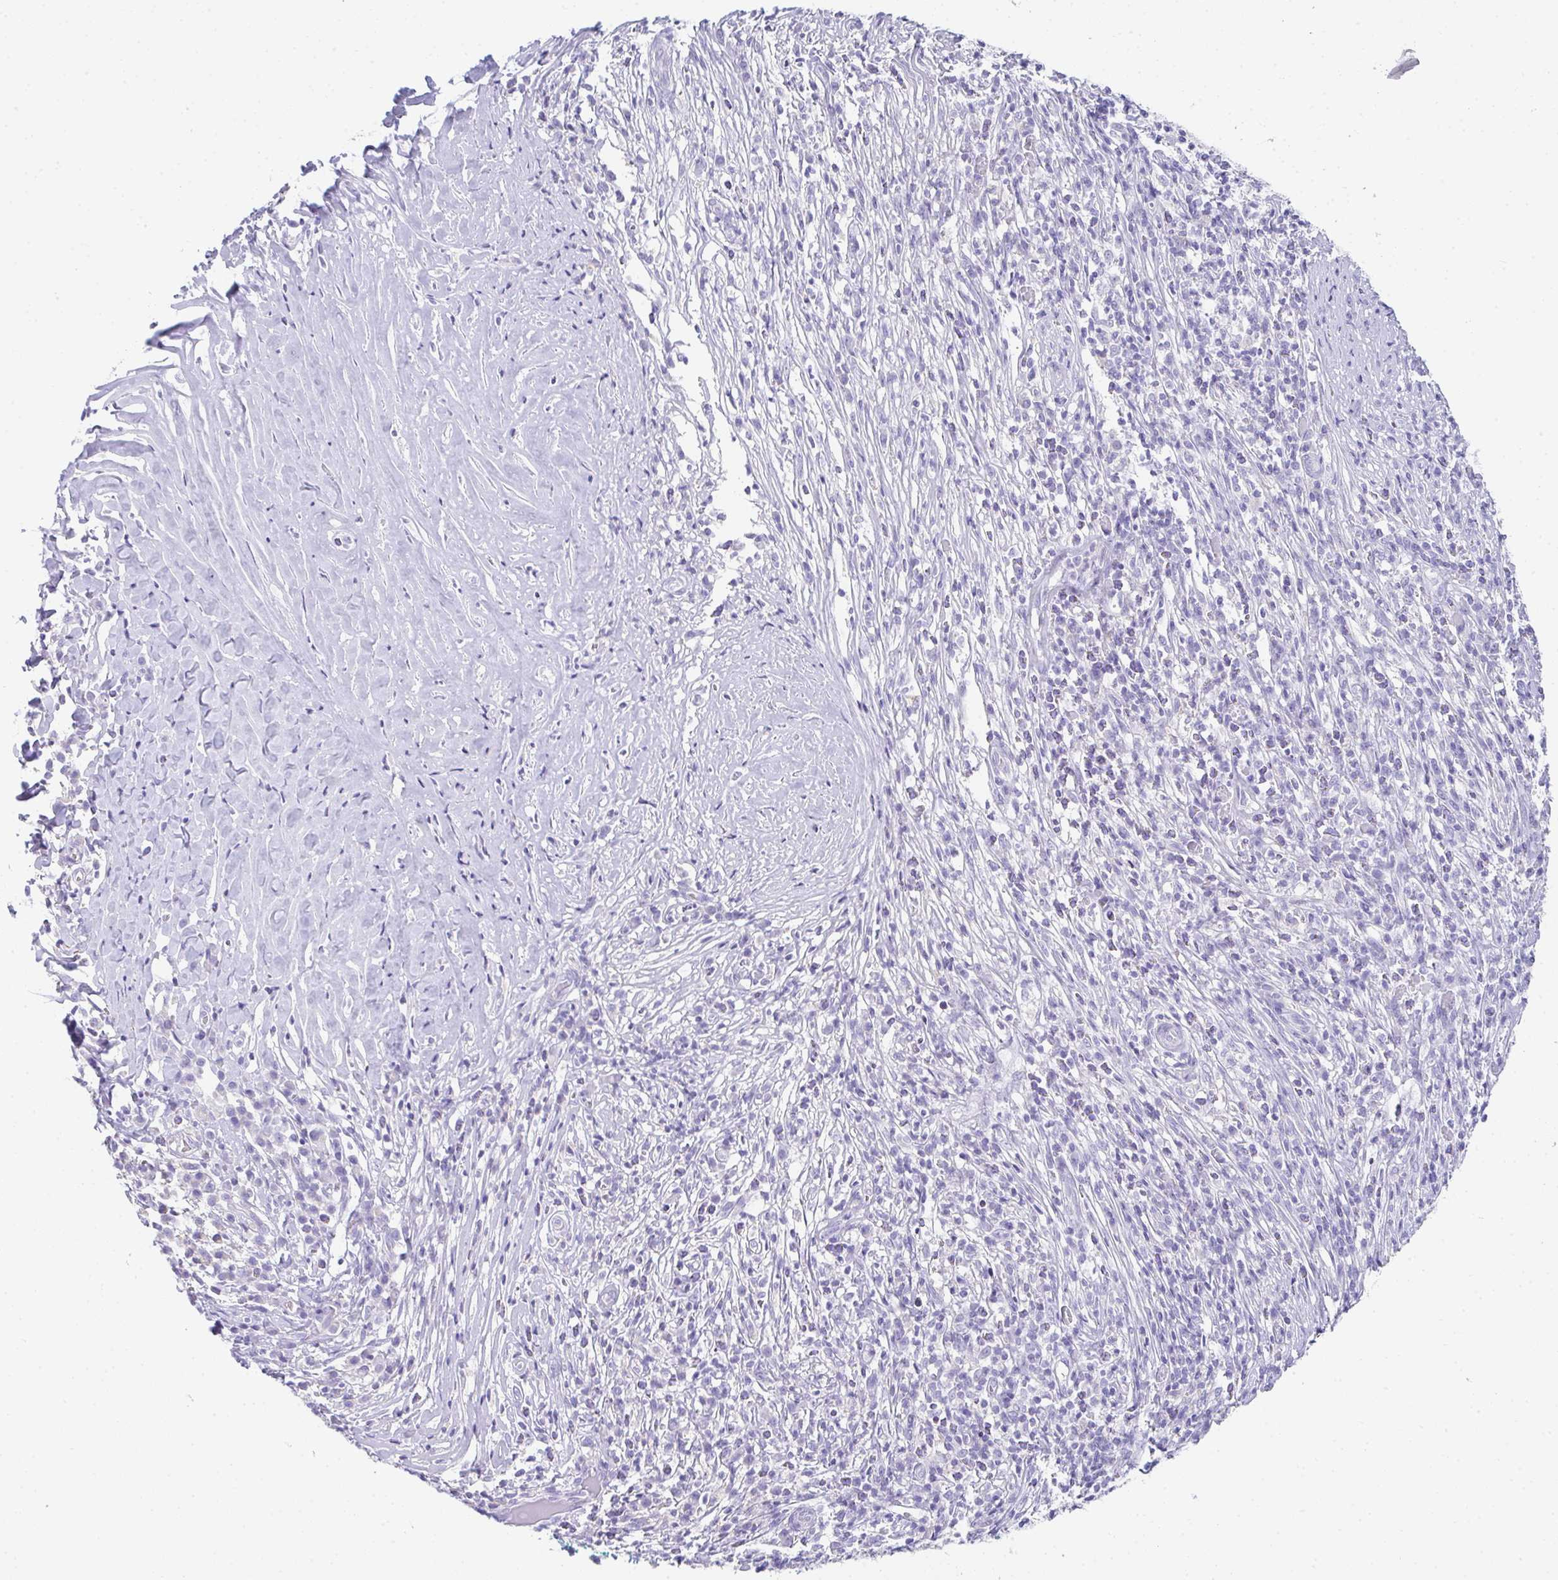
{"staining": {"intensity": "negative", "quantity": "none", "location": "none"}, "tissue": "melanoma", "cell_type": "Tumor cells", "image_type": "cancer", "snomed": [{"axis": "morphology", "description": "Malignant melanoma, NOS"}, {"axis": "topography", "description": "Skin"}], "caption": "Tumor cells show no significant protein expression in melanoma.", "gene": "RLF", "patient": {"sex": "male", "age": 66}}